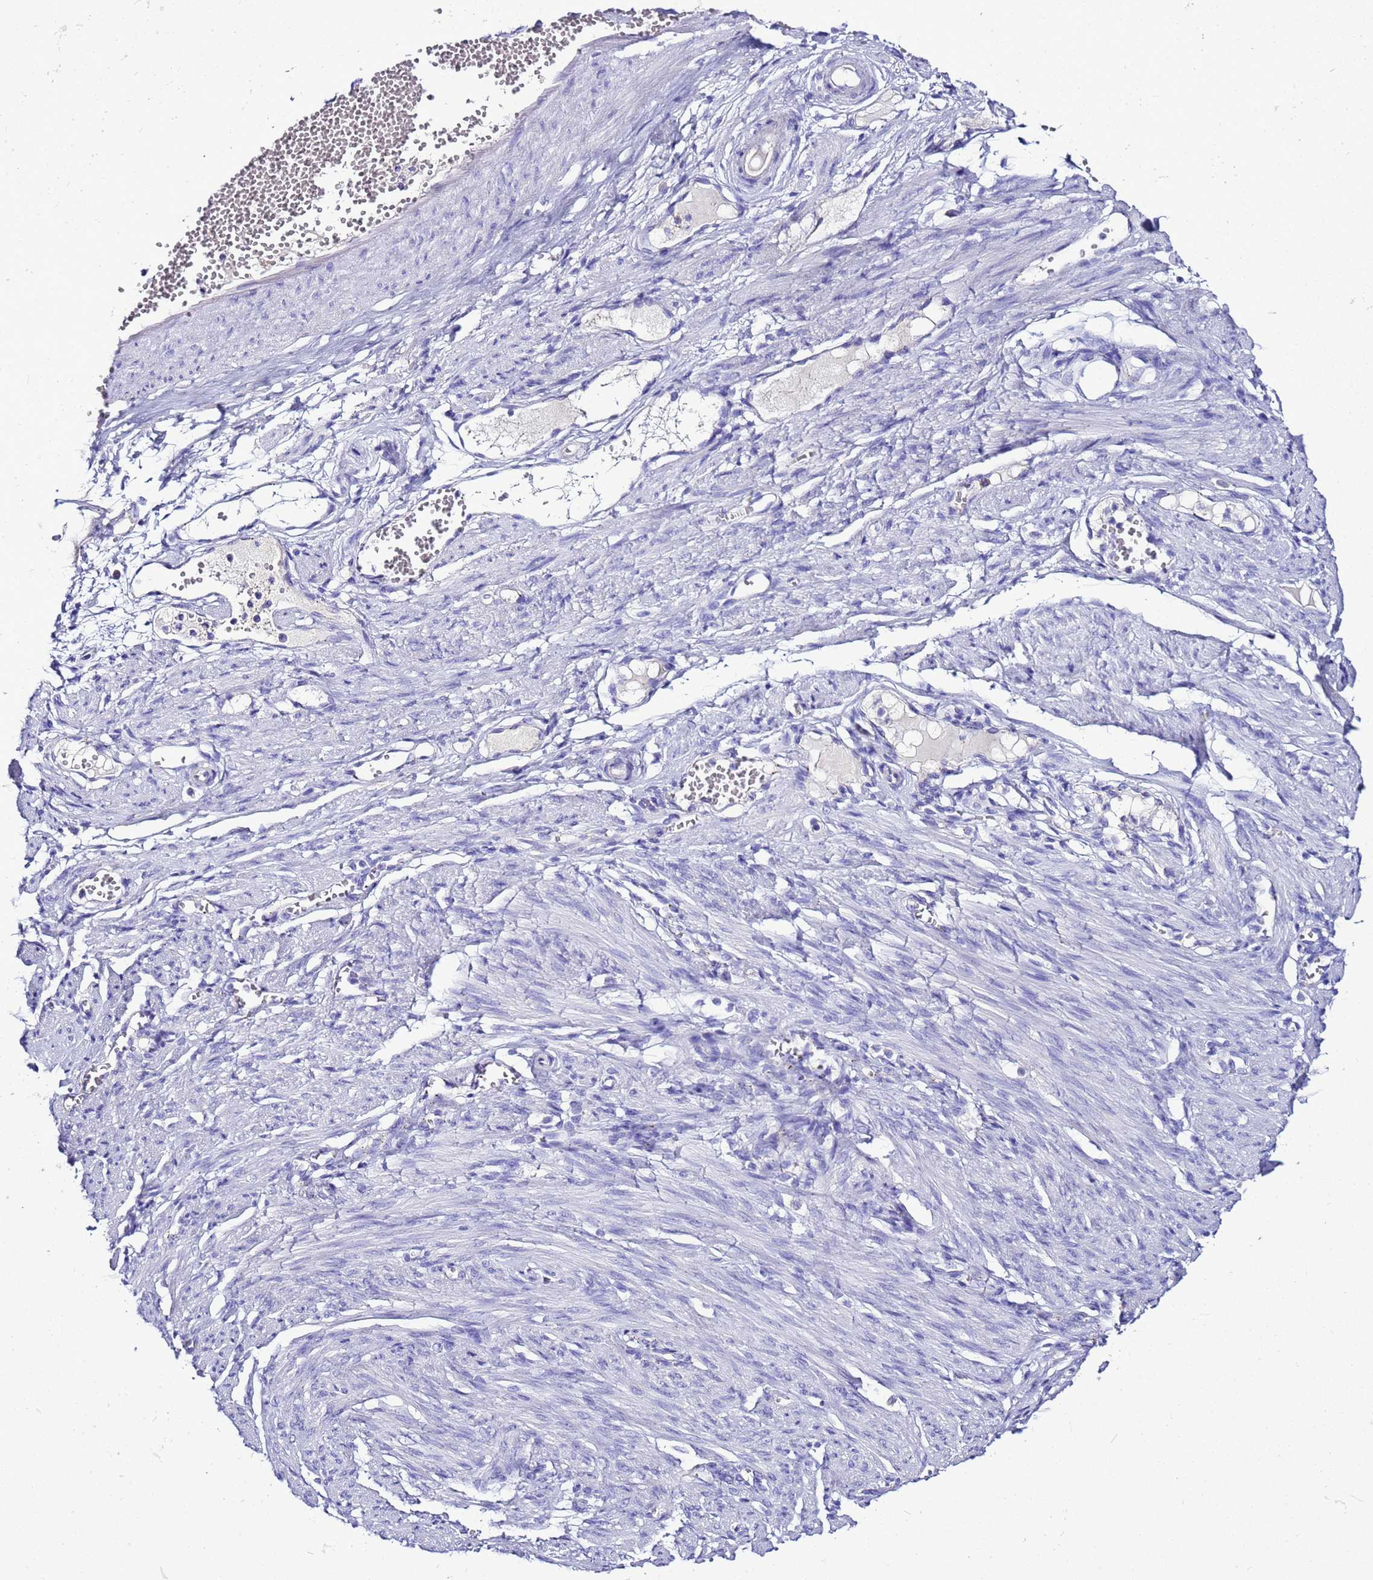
{"staining": {"intensity": "negative", "quantity": "none", "location": "none"}, "tissue": "adipose tissue", "cell_type": "Adipocytes", "image_type": "normal", "snomed": [{"axis": "morphology", "description": "Normal tissue, NOS"}, {"axis": "topography", "description": "Smooth muscle"}, {"axis": "topography", "description": "Peripheral nerve tissue"}], "caption": "The IHC histopathology image has no significant expression in adipocytes of adipose tissue.", "gene": "BEST2", "patient": {"sex": "female", "age": 39}}